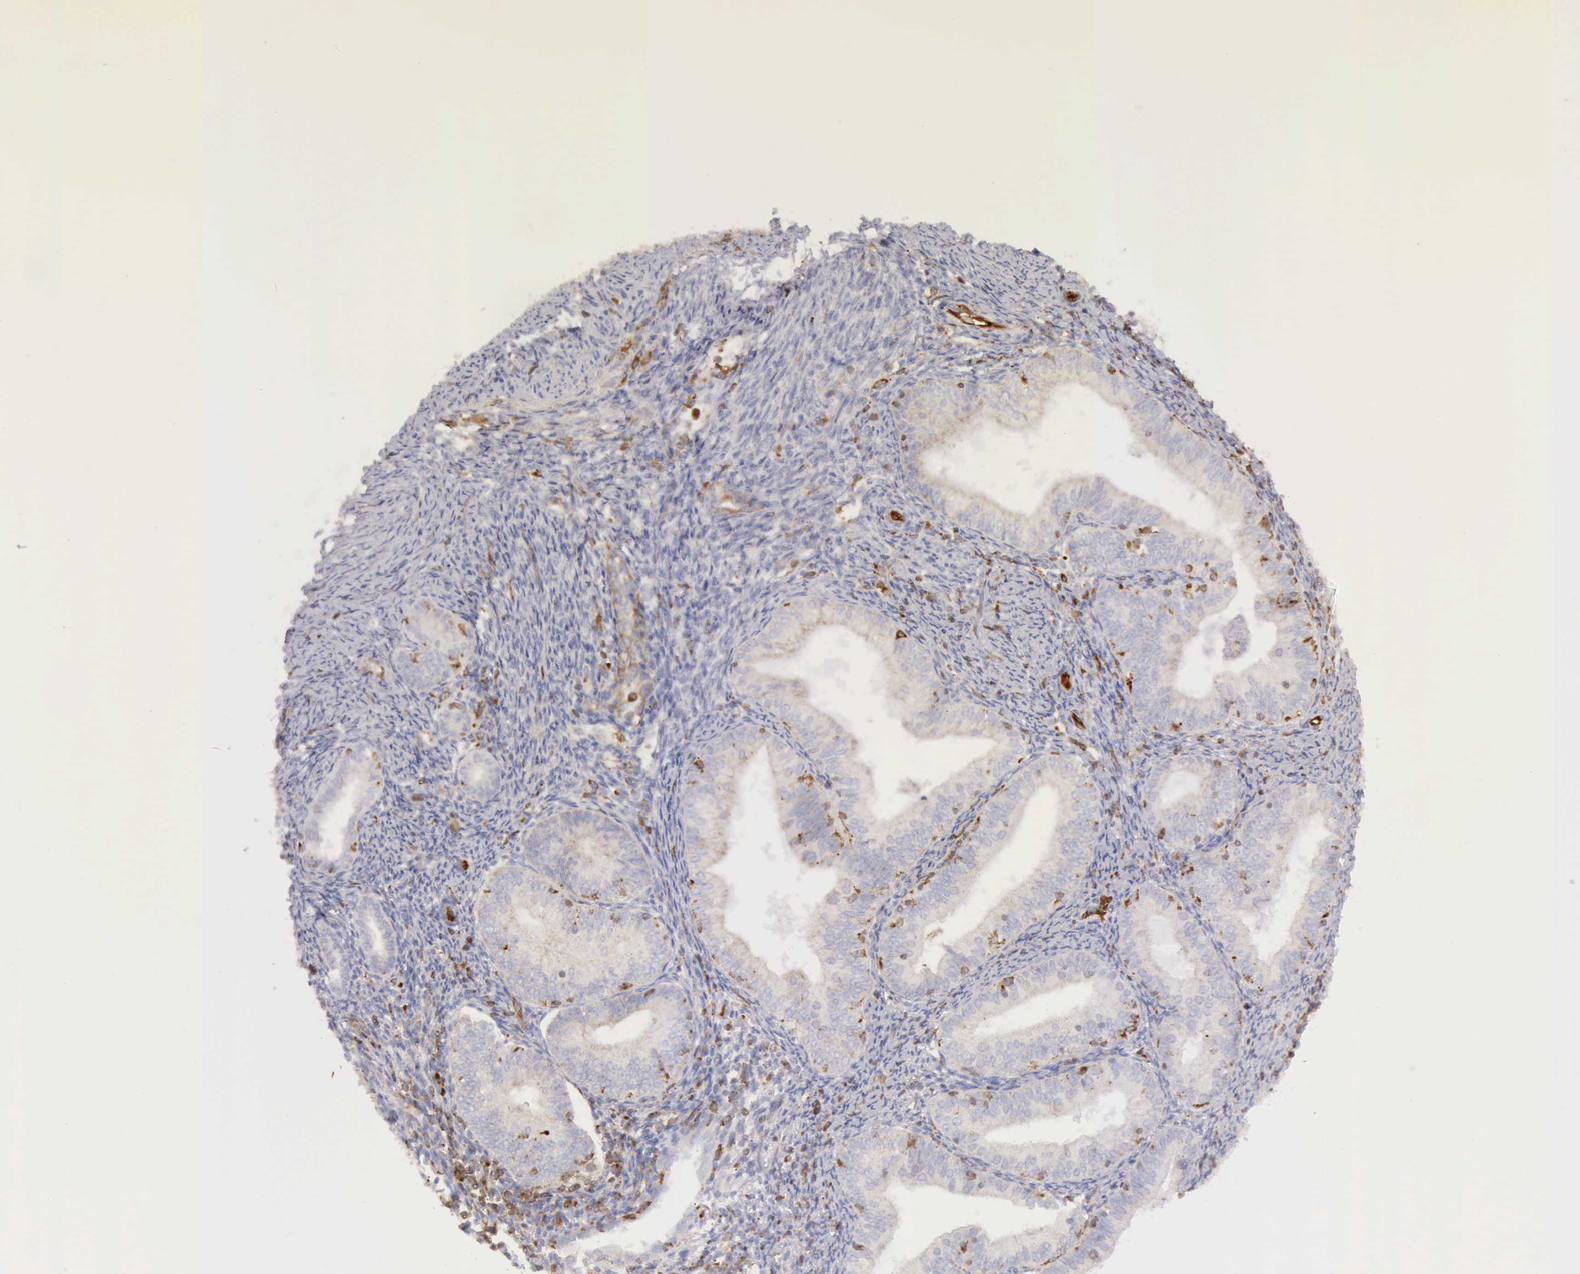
{"staining": {"intensity": "negative", "quantity": "none", "location": "none"}, "tissue": "endometrial cancer", "cell_type": "Tumor cells", "image_type": "cancer", "snomed": [{"axis": "morphology", "description": "Adenocarcinoma, NOS"}, {"axis": "topography", "description": "Endometrium"}], "caption": "Endometrial cancer was stained to show a protein in brown. There is no significant expression in tumor cells.", "gene": "ARHGAP4", "patient": {"sex": "female", "age": 55}}